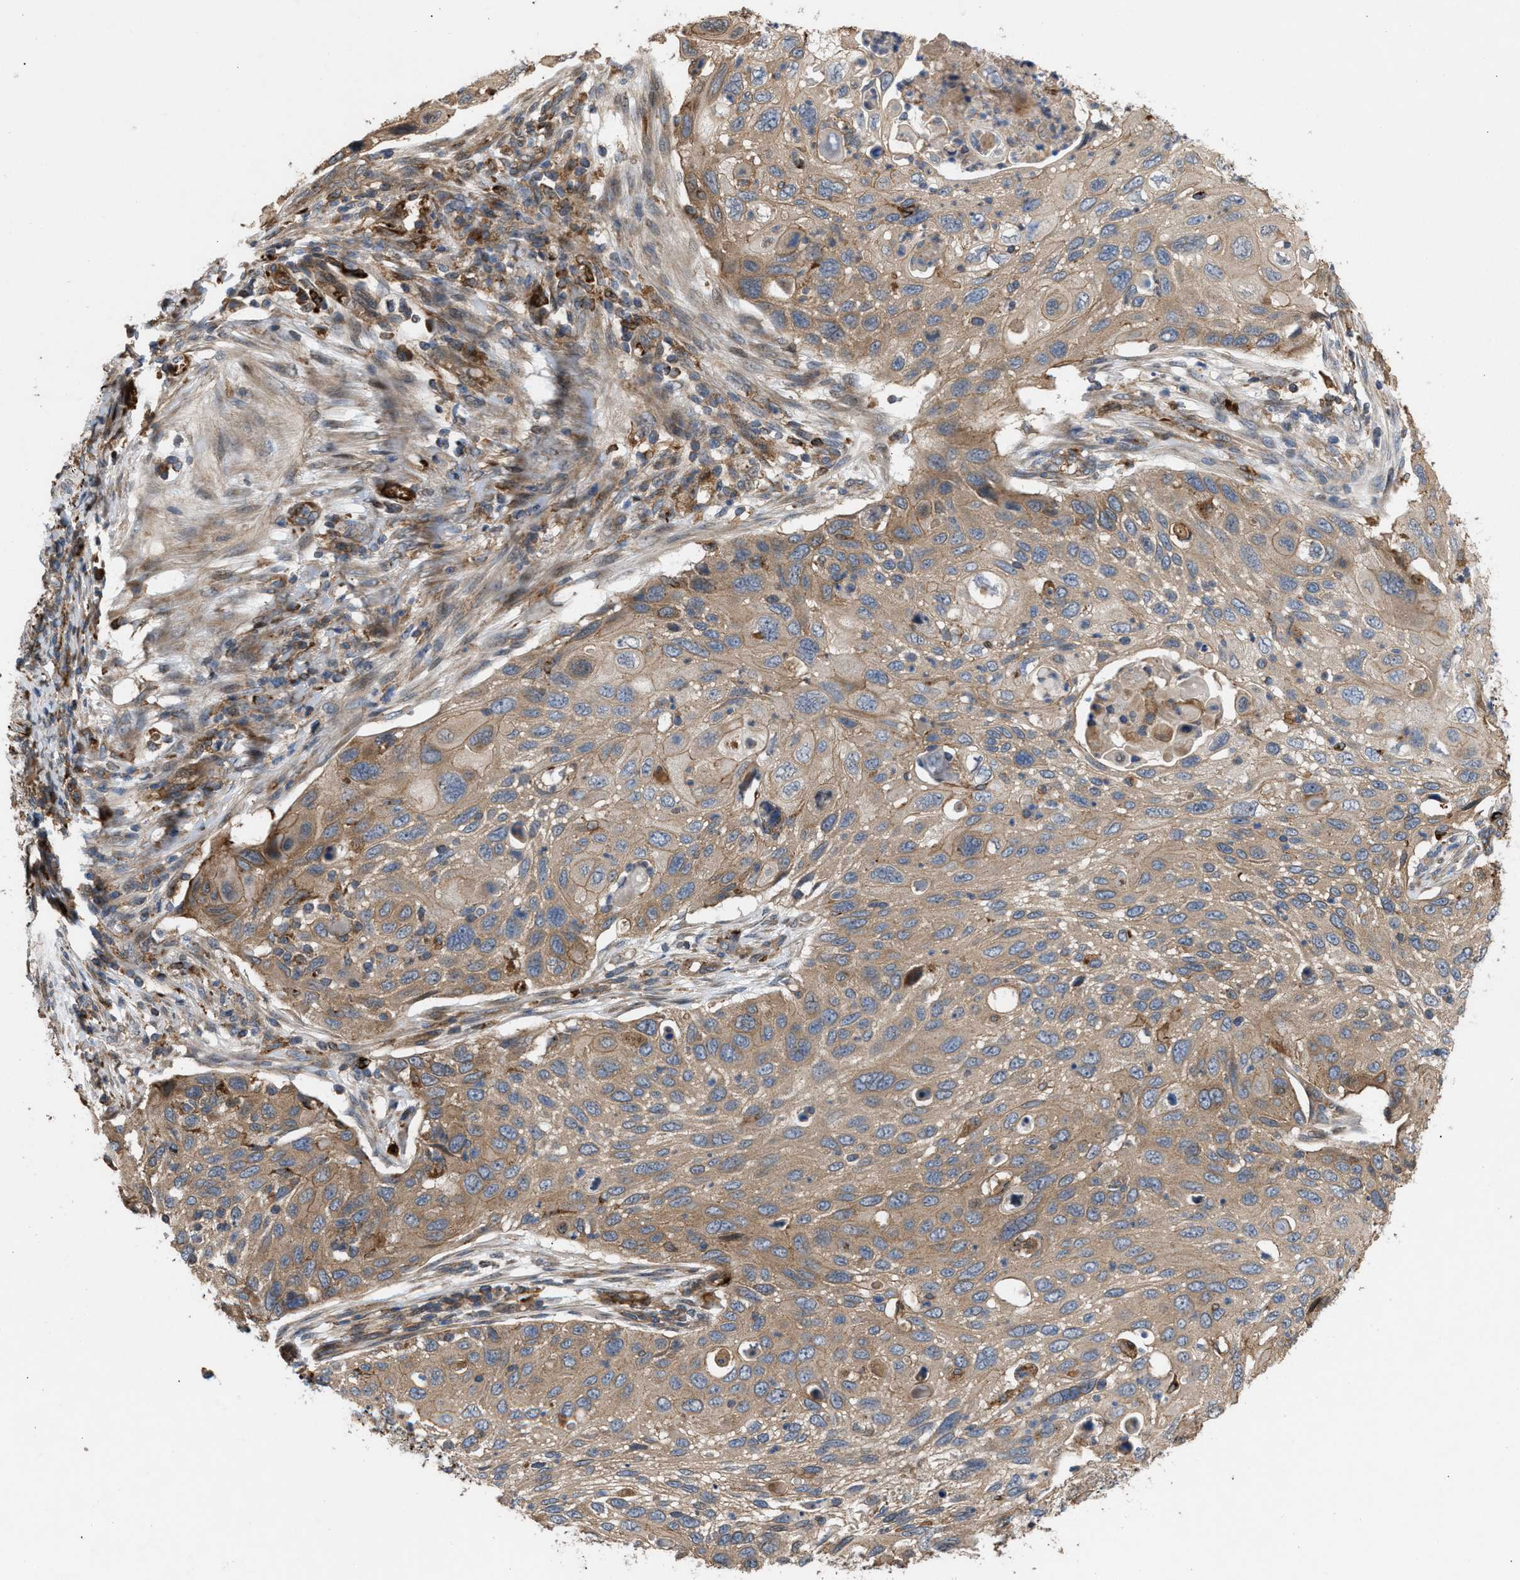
{"staining": {"intensity": "weak", "quantity": ">75%", "location": "cytoplasmic/membranous"}, "tissue": "cervical cancer", "cell_type": "Tumor cells", "image_type": "cancer", "snomed": [{"axis": "morphology", "description": "Squamous cell carcinoma, NOS"}, {"axis": "topography", "description": "Cervix"}], "caption": "Cervical cancer stained for a protein shows weak cytoplasmic/membranous positivity in tumor cells.", "gene": "GCC1", "patient": {"sex": "female", "age": 70}}